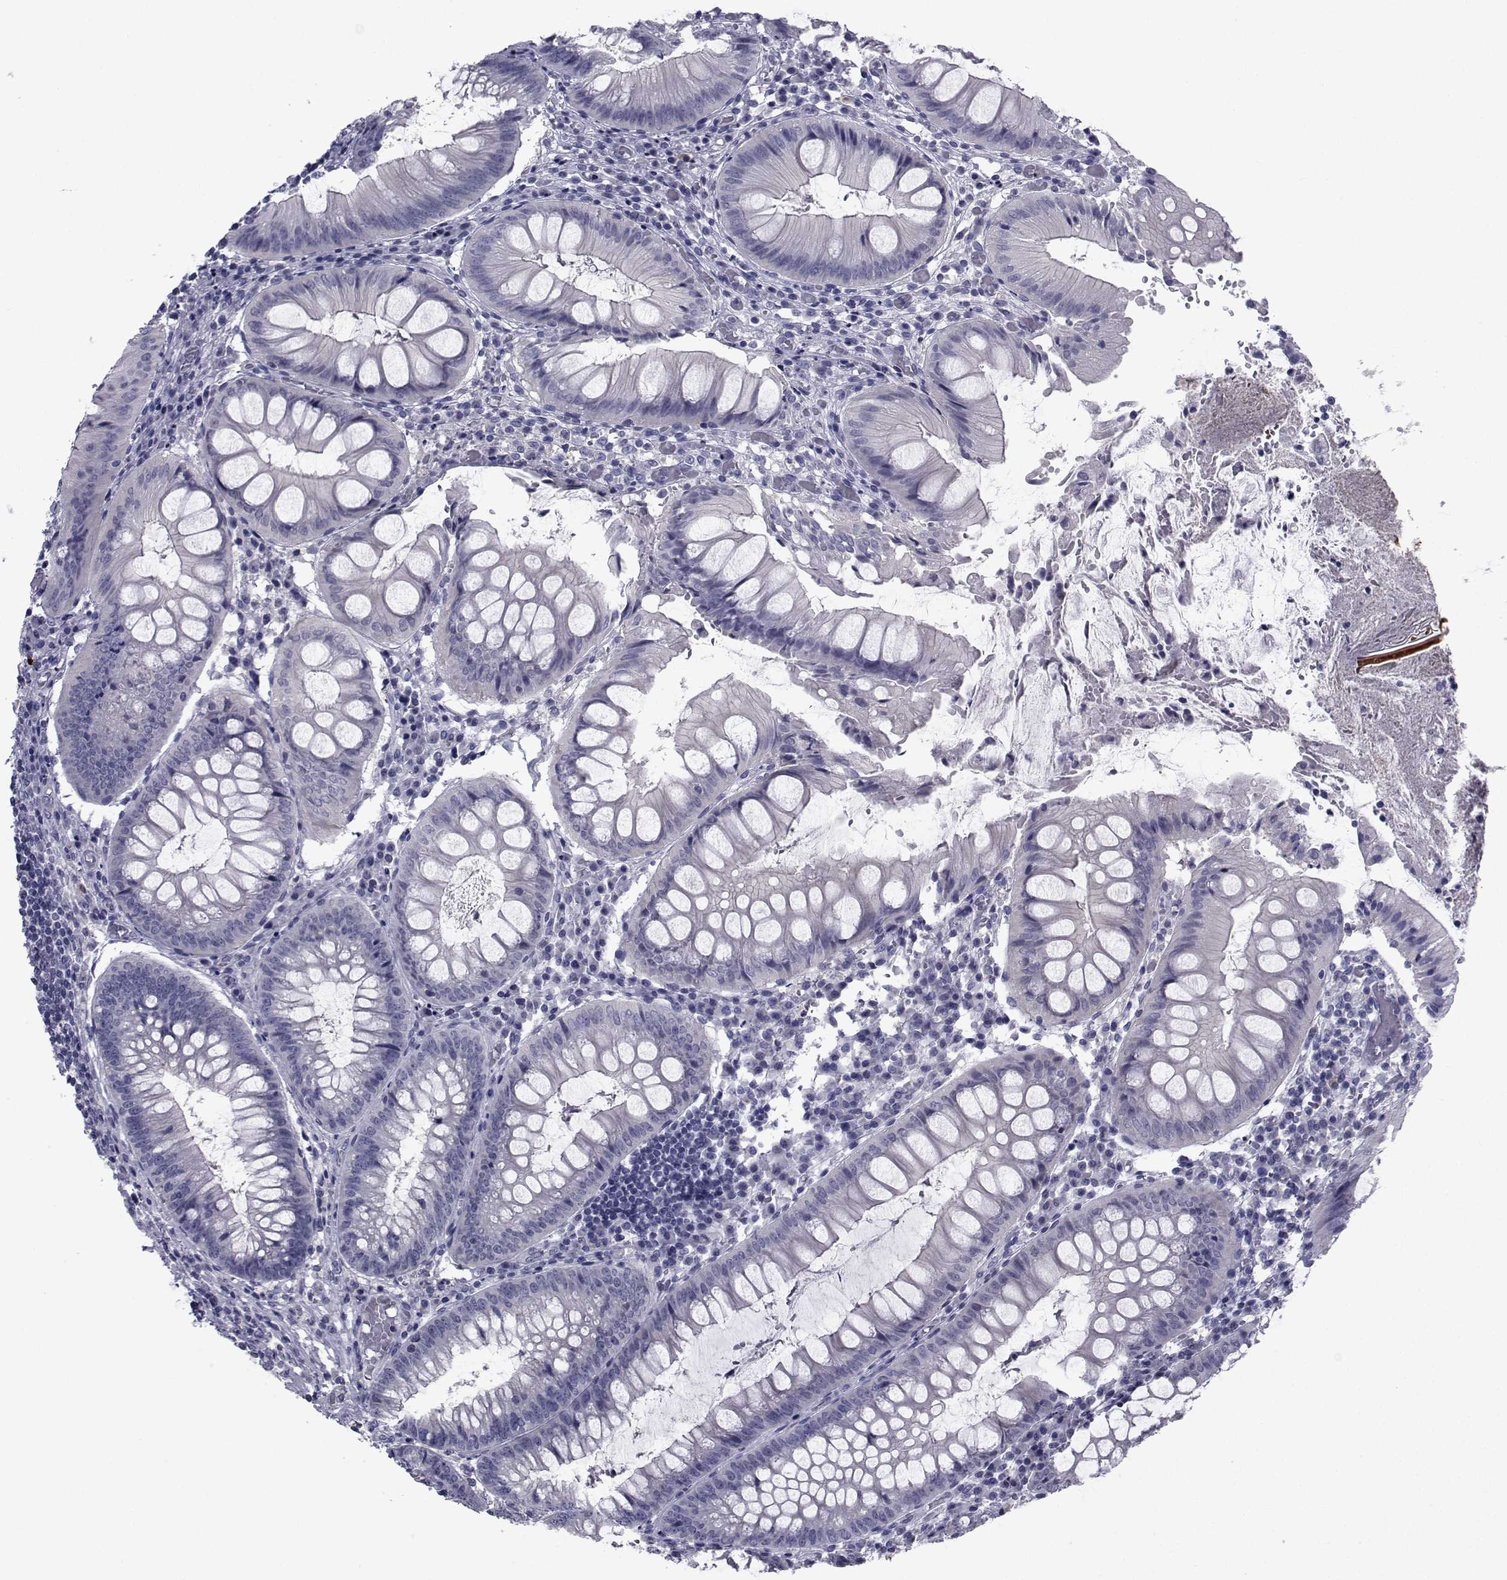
{"staining": {"intensity": "negative", "quantity": "none", "location": "none"}, "tissue": "appendix", "cell_type": "Glandular cells", "image_type": "normal", "snomed": [{"axis": "morphology", "description": "Normal tissue, NOS"}, {"axis": "morphology", "description": "Inflammation, NOS"}, {"axis": "topography", "description": "Appendix"}], "caption": "IHC micrograph of unremarkable human appendix stained for a protein (brown), which exhibits no expression in glandular cells. (DAB immunohistochemistry with hematoxylin counter stain).", "gene": "CHRNA1", "patient": {"sex": "male", "age": 16}}